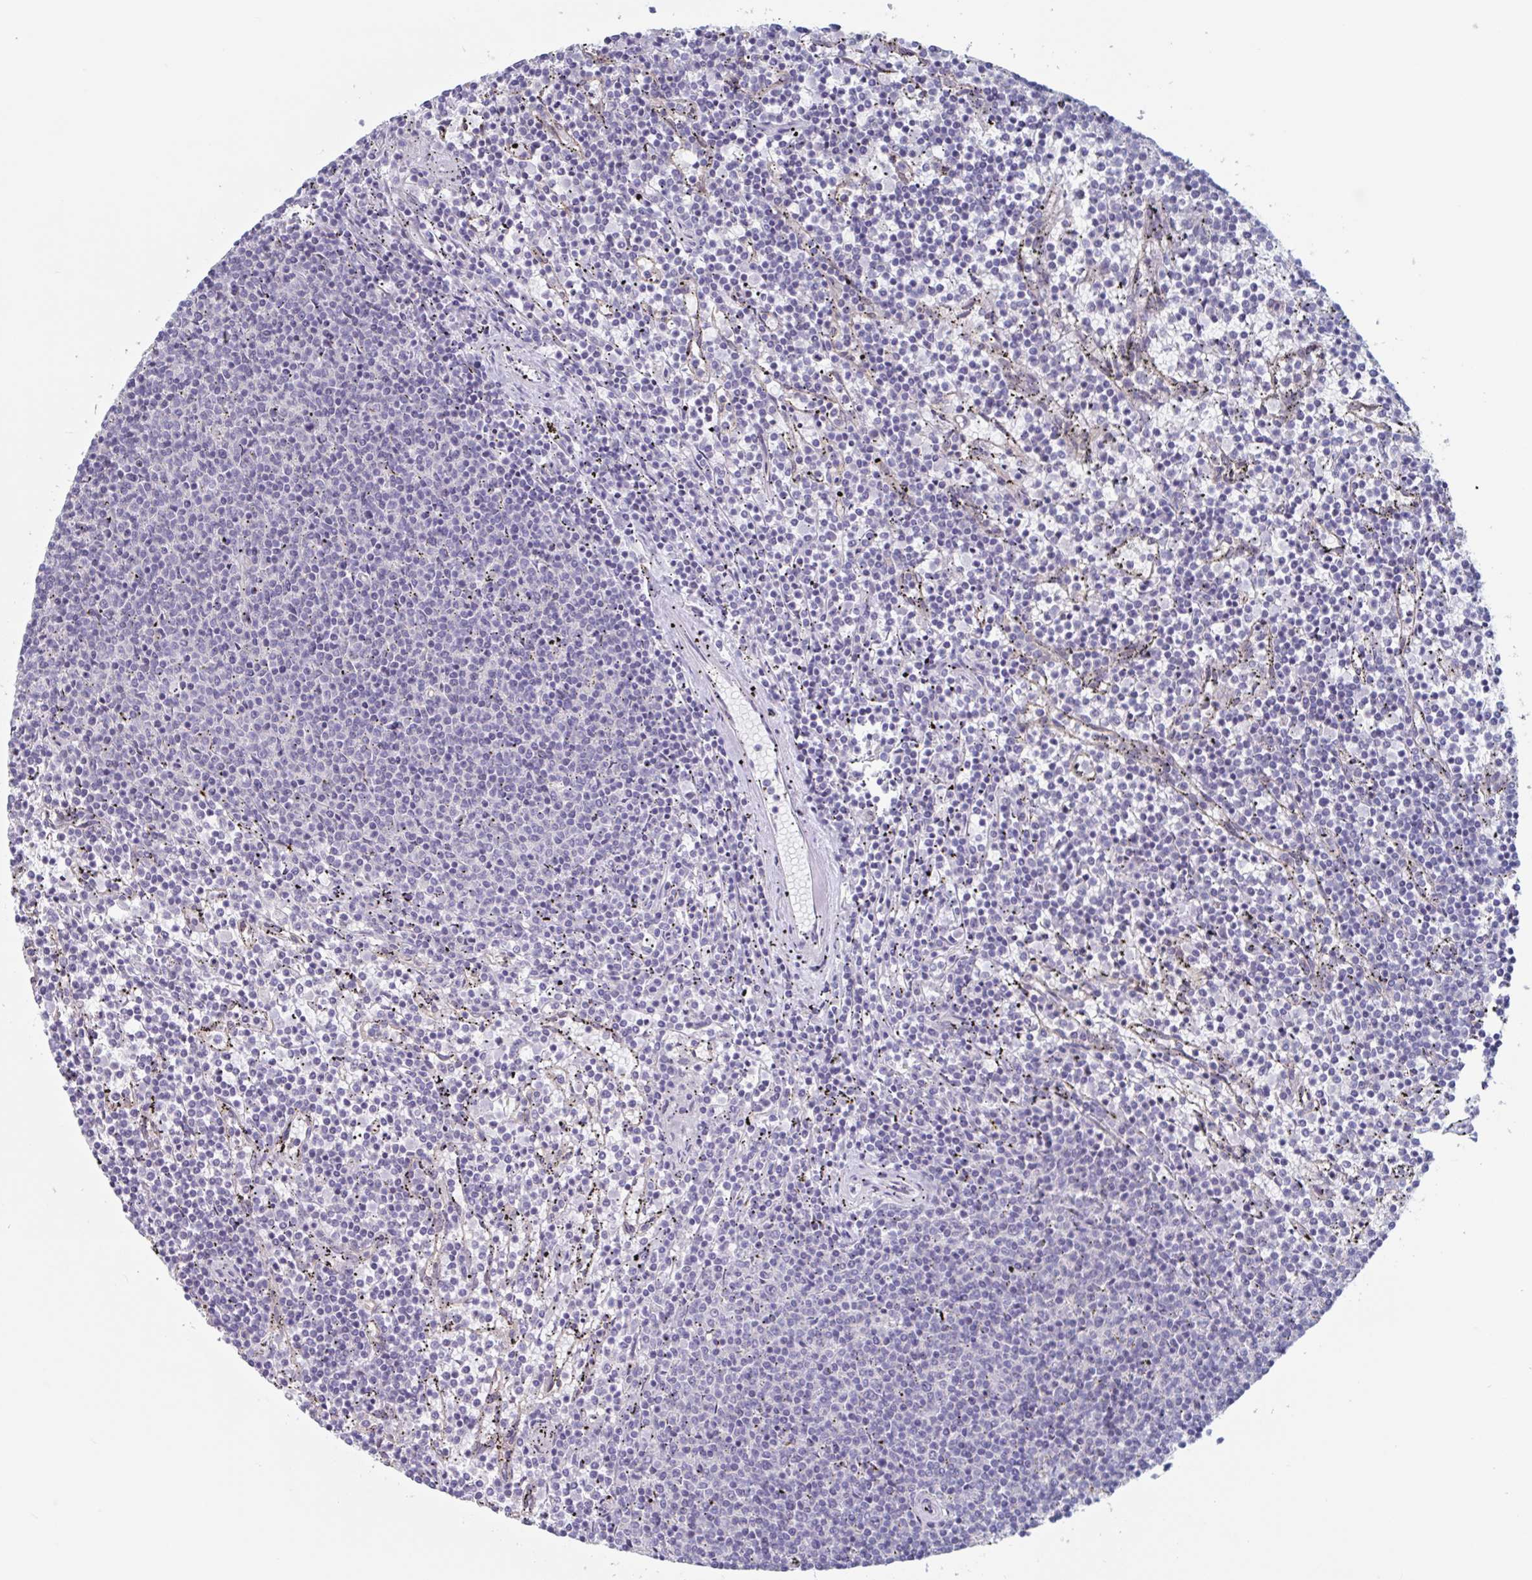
{"staining": {"intensity": "negative", "quantity": "none", "location": "none"}, "tissue": "lymphoma", "cell_type": "Tumor cells", "image_type": "cancer", "snomed": [{"axis": "morphology", "description": "Malignant lymphoma, non-Hodgkin's type, Low grade"}, {"axis": "topography", "description": "Spleen"}], "caption": "This is a micrograph of immunohistochemistry staining of lymphoma, which shows no expression in tumor cells.", "gene": "KDM4D", "patient": {"sex": "female", "age": 50}}